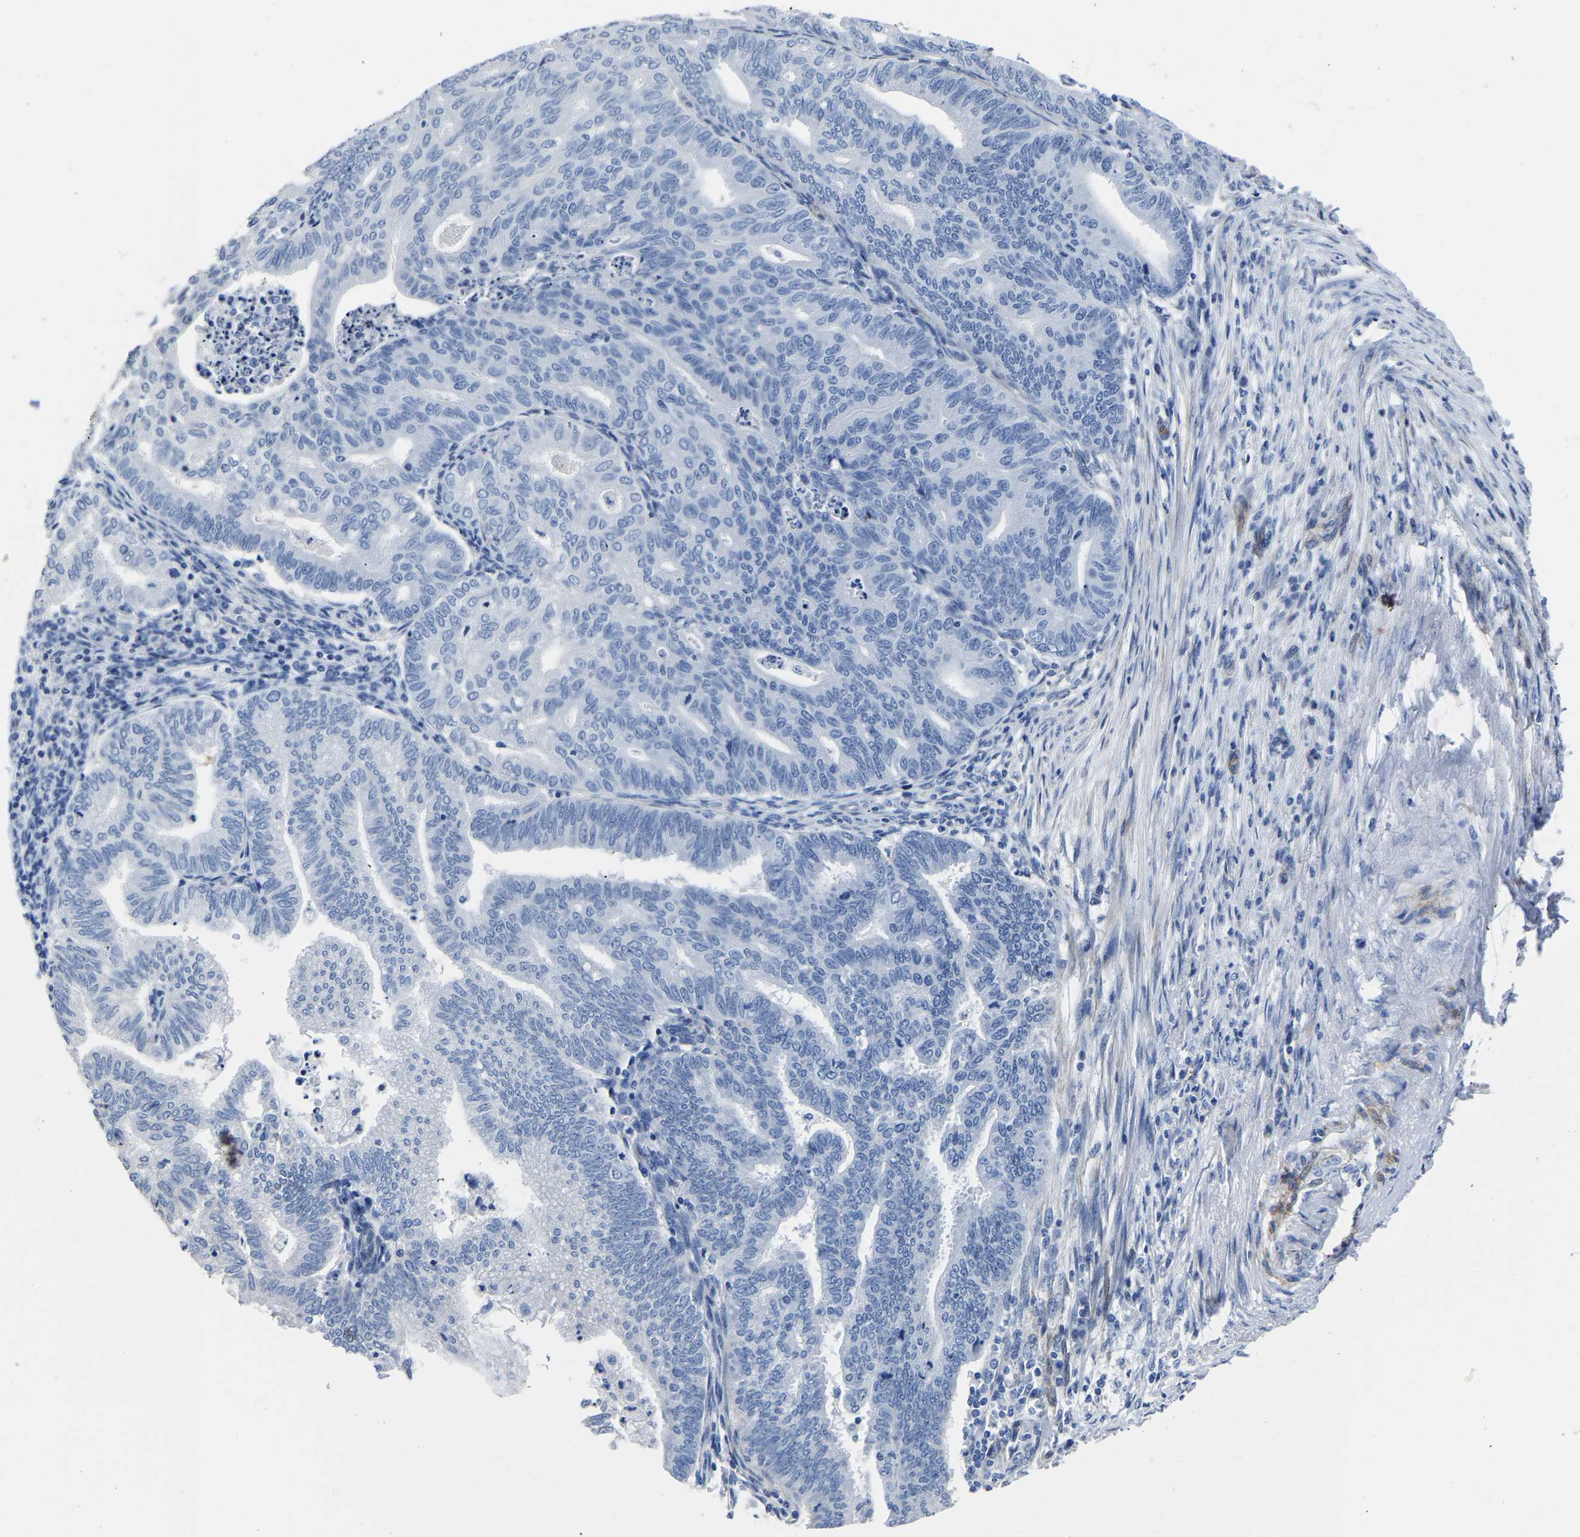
{"staining": {"intensity": "negative", "quantity": "none", "location": "none"}, "tissue": "endometrial cancer", "cell_type": "Tumor cells", "image_type": "cancer", "snomed": [{"axis": "morphology", "description": "Polyp, NOS"}, {"axis": "morphology", "description": "Adenocarcinoma, NOS"}, {"axis": "morphology", "description": "Adenoma, NOS"}, {"axis": "topography", "description": "Endometrium"}], "caption": "DAB immunohistochemical staining of adenocarcinoma (endometrial) displays no significant staining in tumor cells. Nuclei are stained in blue.", "gene": "SLC45A3", "patient": {"sex": "female", "age": 79}}